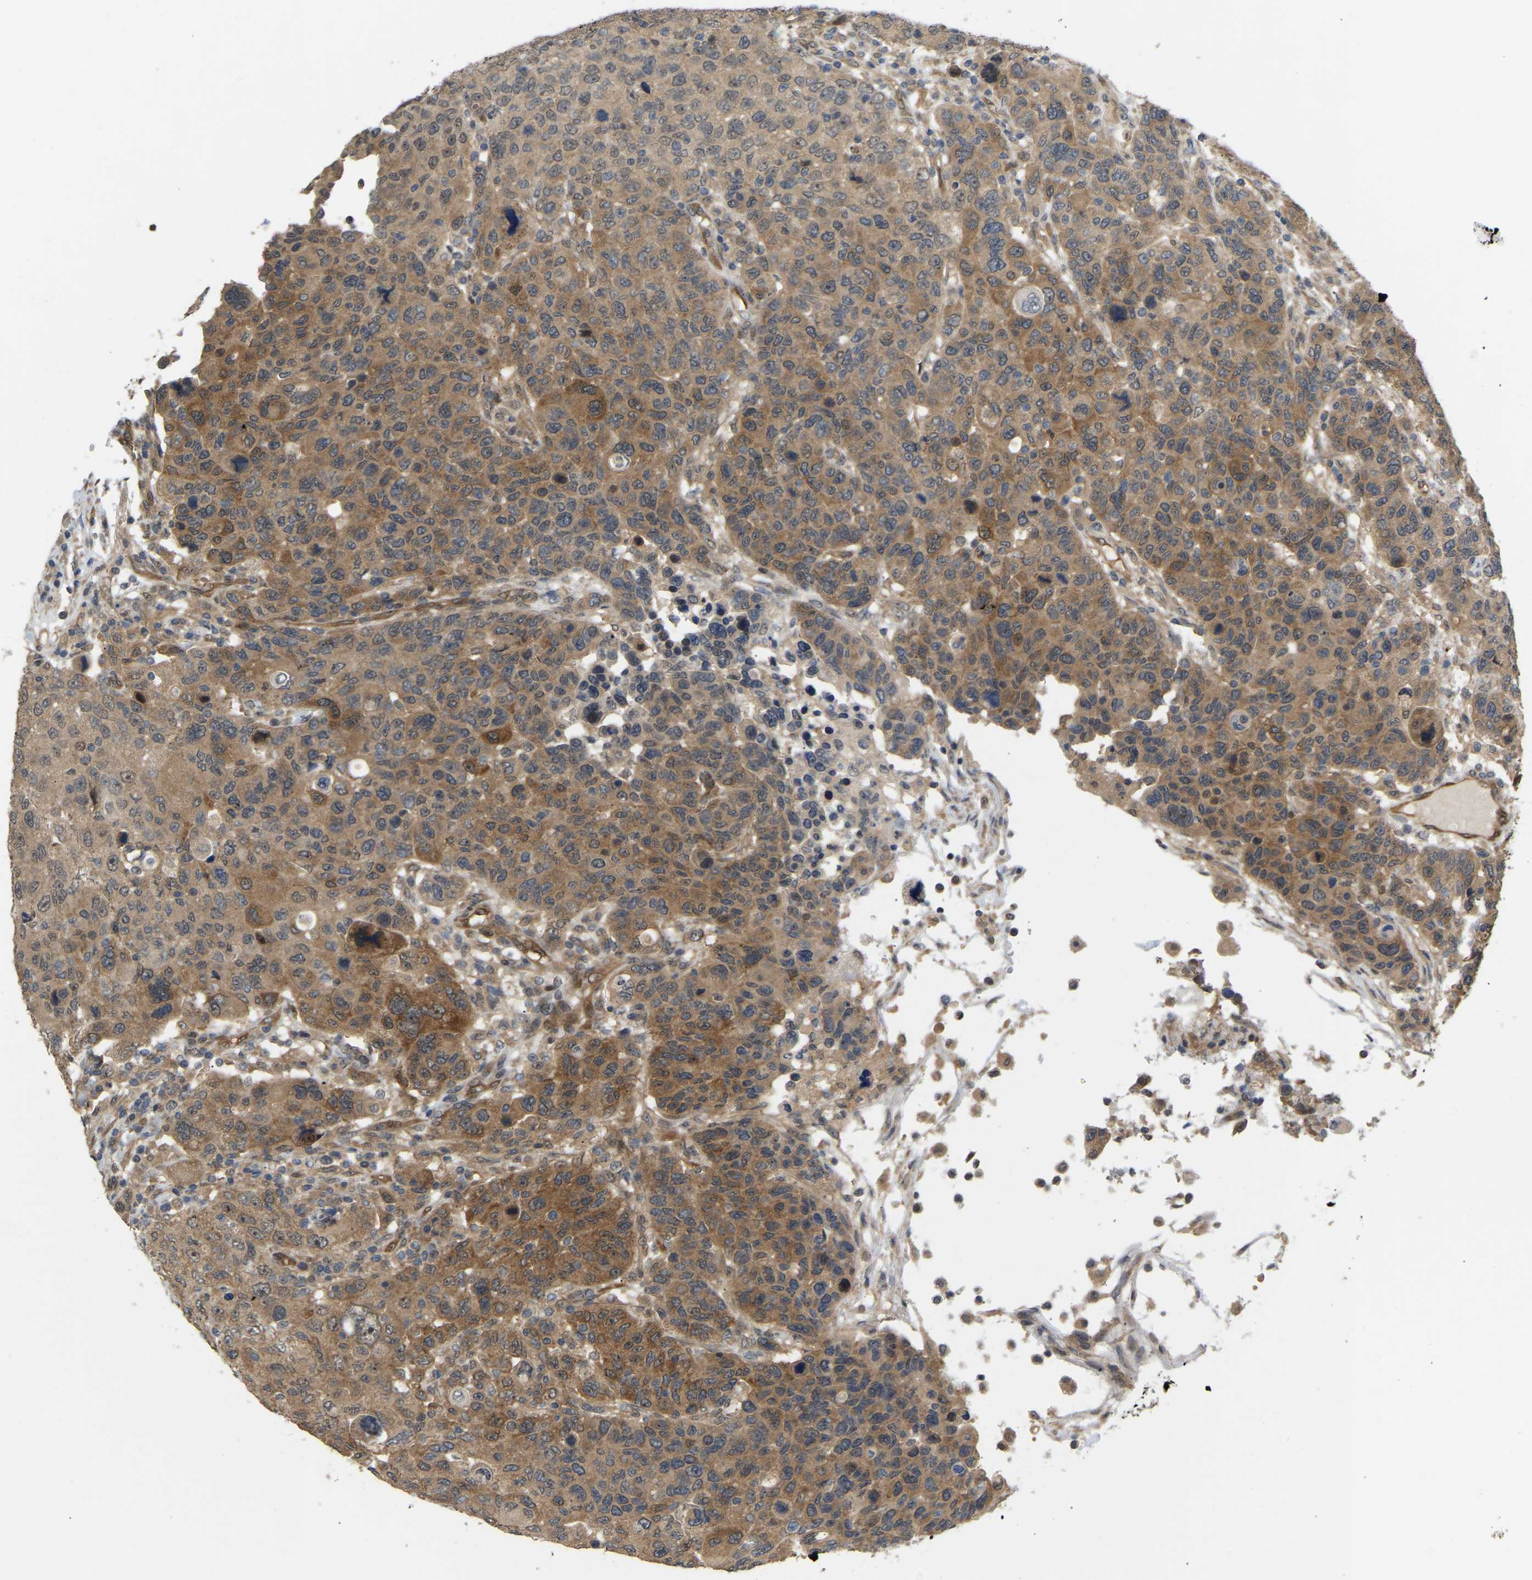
{"staining": {"intensity": "moderate", "quantity": ">75%", "location": "cytoplasmic/membranous,nuclear"}, "tissue": "breast cancer", "cell_type": "Tumor cells", "image_type": "cancer", "snomed": [{"axis": "morphology", "description": "Duct carcinoma"}, {"axis": "topography", "description": "Breast"}], "caption": "Intraductal carcinoma (breast) was stained to show a protein in brown. There is medium levels of moderate cytoplasmic/membranous and nuclear positivity in about >75% of tumor cells. The protein is shown in brown color, while the nuclei are stained blue.", "gene": "LIMK2", "patient": {"sex": "female", "age": 37}}